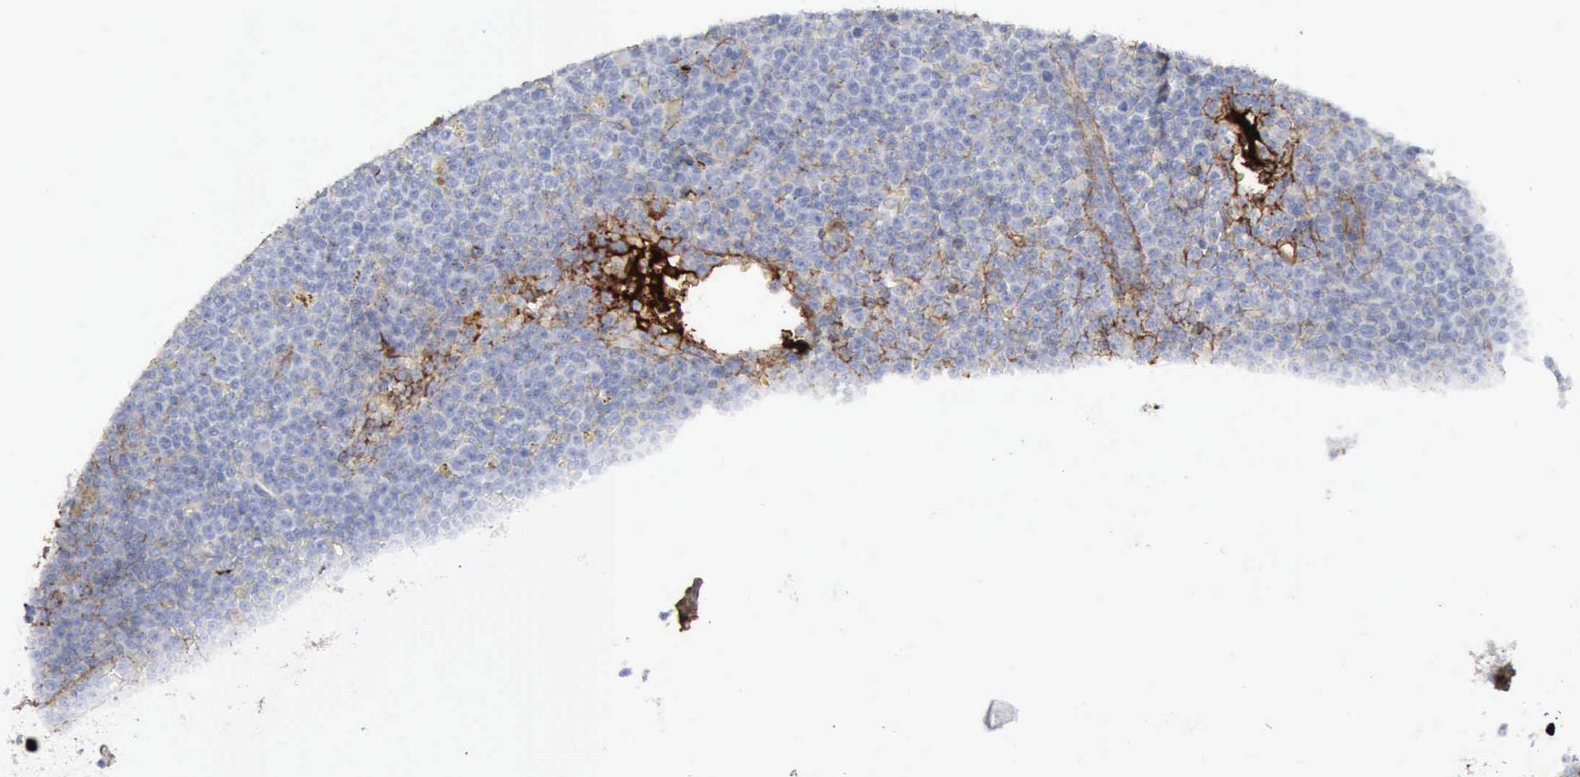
{"staining": {"intensity": "negative", "quantity": "none", "location": "none"}, "tissue": "lymphoma", "cell_type": "Tumor cells", "image_type": "cancer", "snomed": [{"axis": "morphology", "description": "Malignant lymphoma, non-Hodgkin's type, Low grade"}, {"axis": "topography", "description": "Lymph node"}], "caption": "Human lymphoma stained for a protein using immunohistochemistry reveals no positivity in tumor cells.", "gene": "C4BPA", "patient": {"sex": "male", "age": 50}}